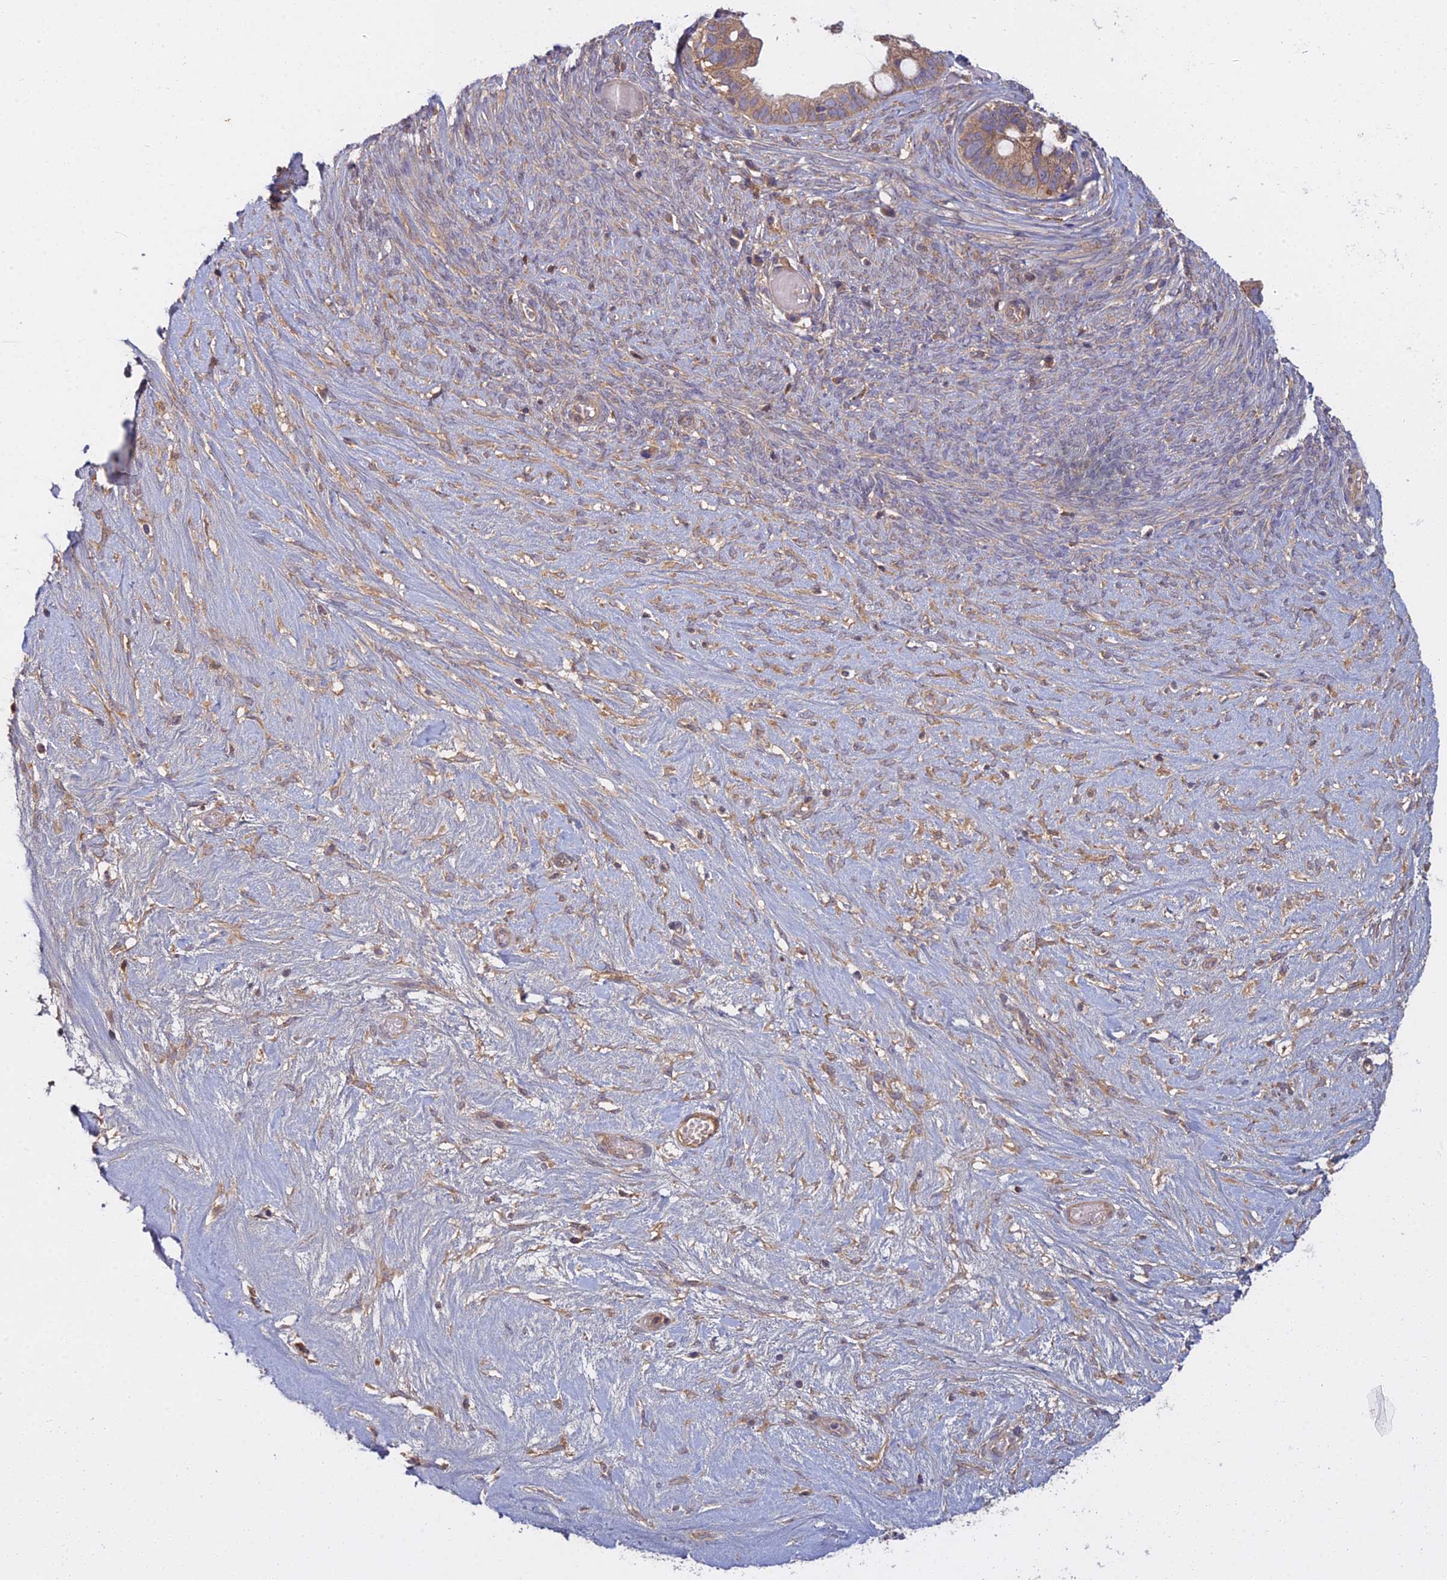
{"staining": {"intensity": "moderate", "quantity": ">75%", "location": "cytoplasmic/membranous"}, "tissue": "ovarian cancer", "cell_type": "Tumor cells", "image_type": "cancer", "snomed": [{"axis": "morphology", "description": "Cystadenocarcinoma, serous, NOS"}, {"axis": "topography", "description": "Ovary"}], "caption": "Human serous cystadenocarcinoma (ovarian) stained with a protein marker demonstrates moderate staining in tumor cells.", "gene": "CCDC167", "patient": {"sex": "female", "age": 56}}